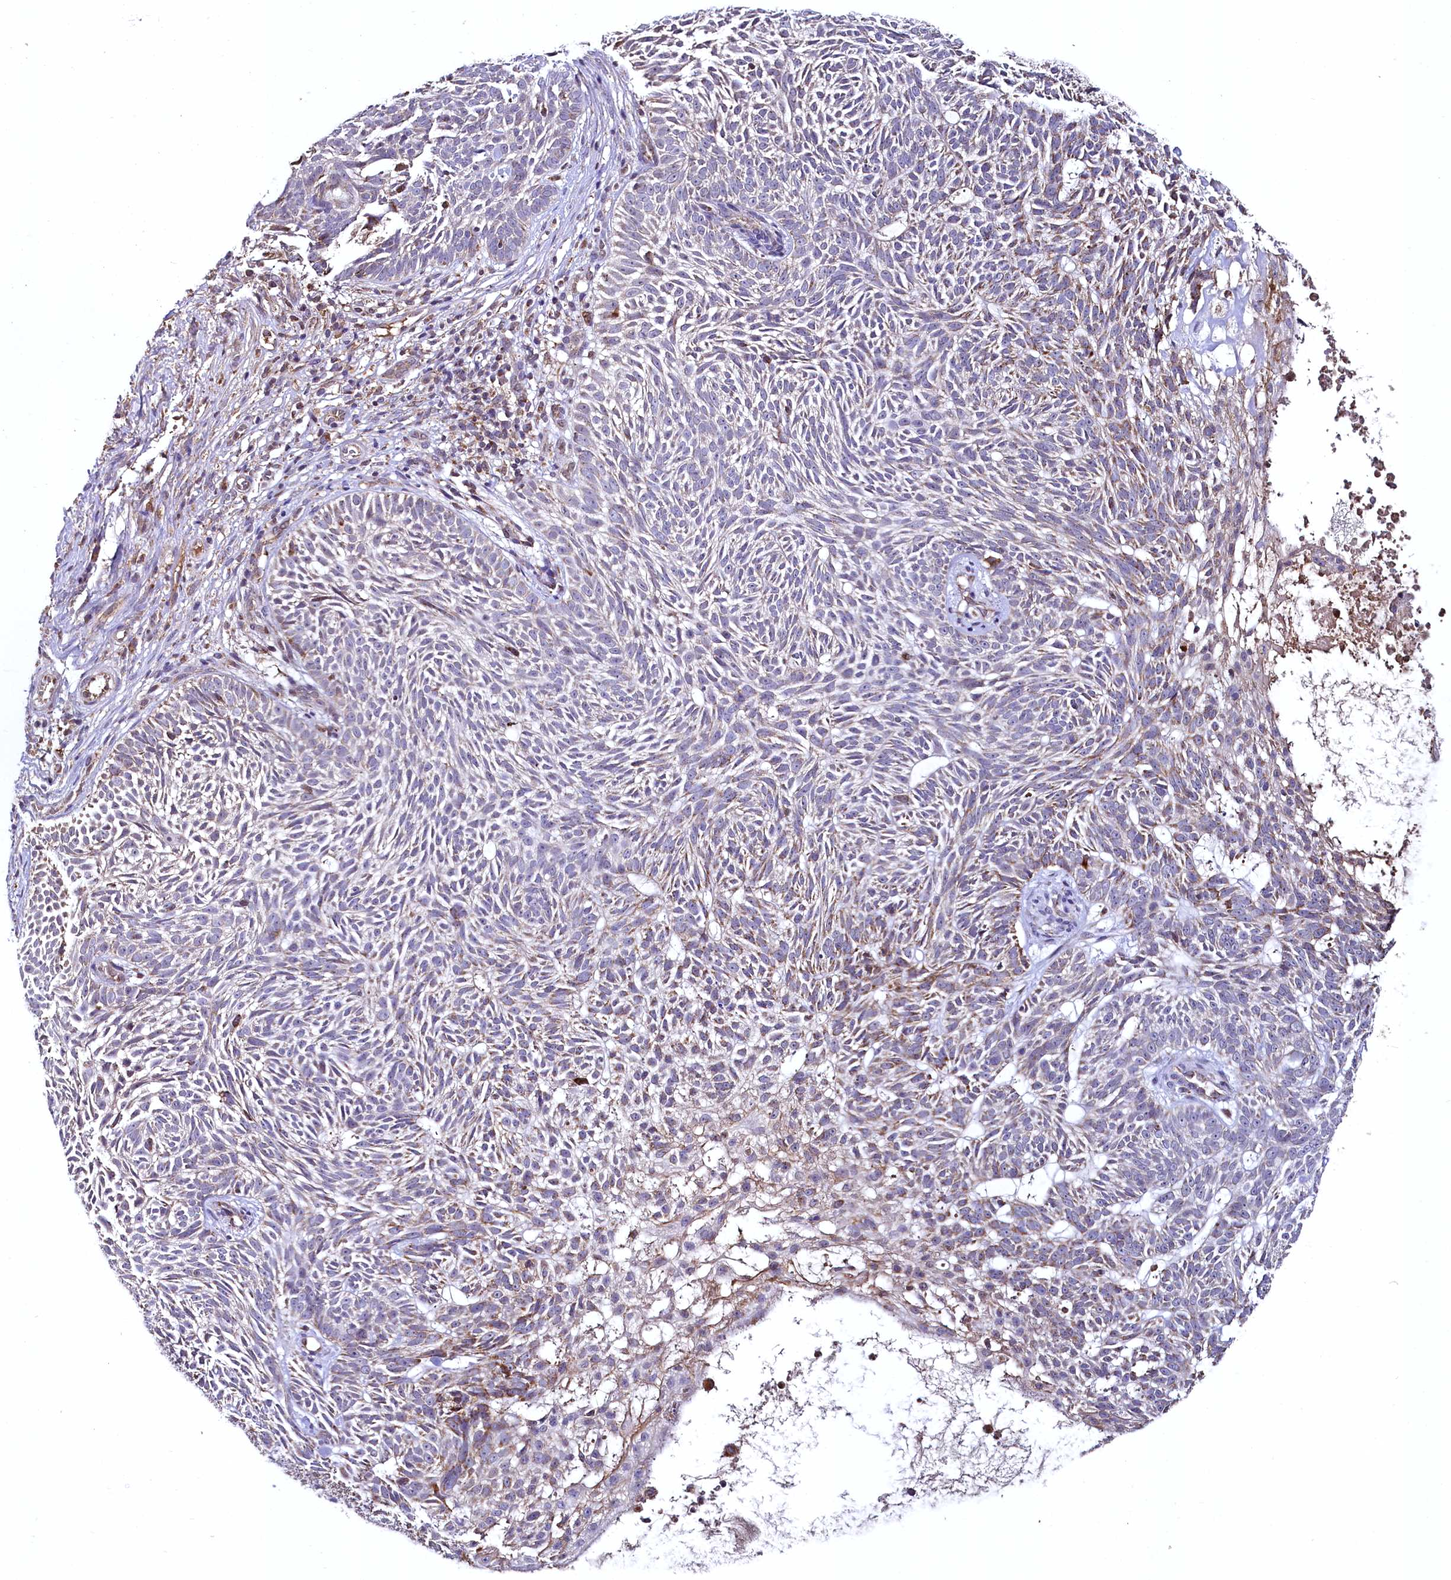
{"staining": {"intensity": "negative", "quantity": "none", "location": "none"}, "tissue": "skin cancer", "cell_type": "Tumor cells", "image_type": "cancer", "snomed": [{"axis": "morphology", "description": "Basal cell carcinoma"}, {"axis": "topography", "description": "Skin"}], "caption": "This is an immunohistochemistry histopathology image of human basal cell carcinoma (skin). There is no expression in tumor cells.", "gene": "METTL4", "patient": {"sex": "male", "age": 75}}